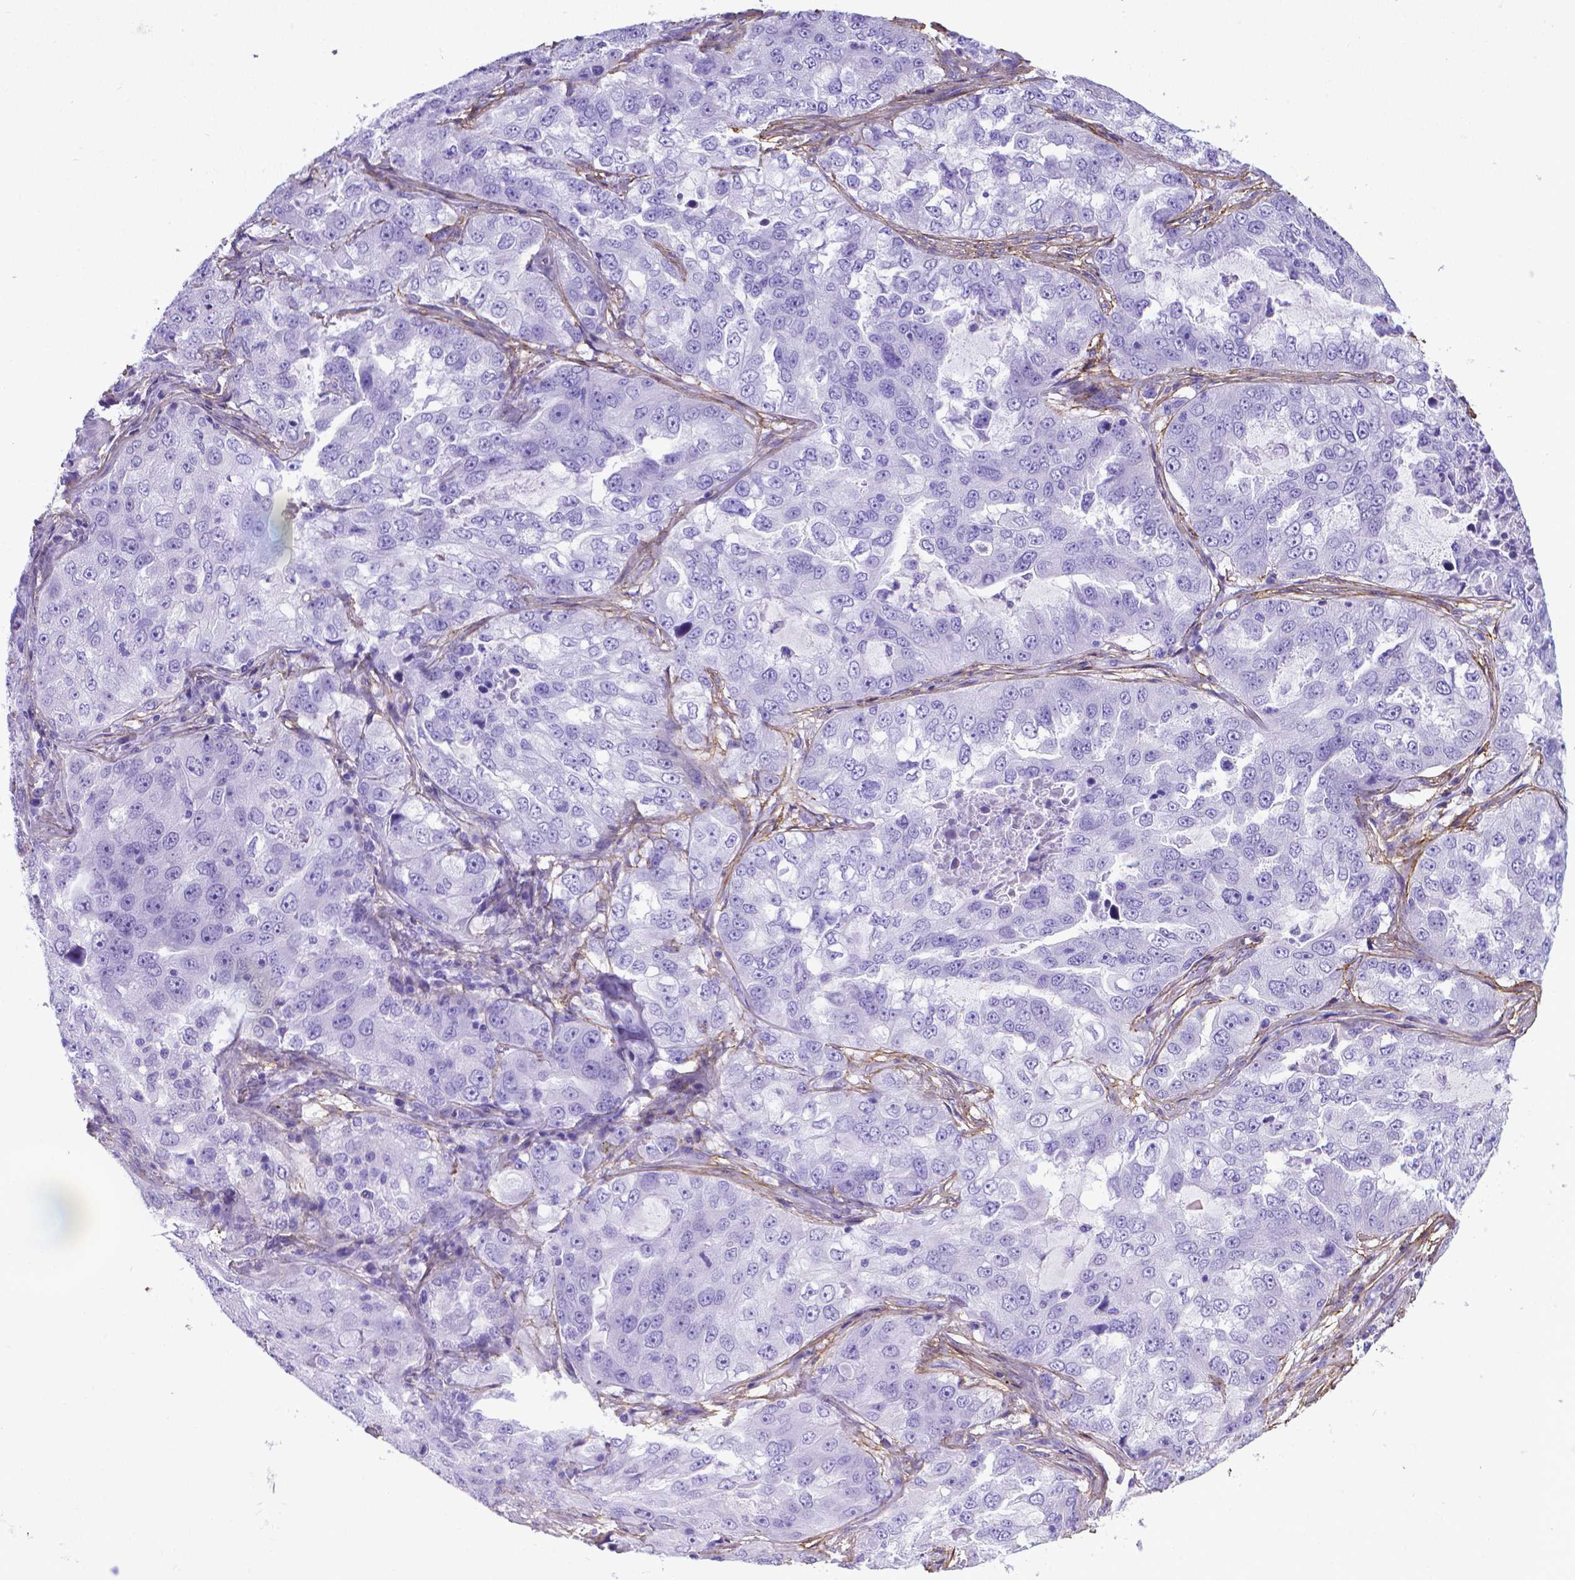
{"staining": {"intensity": "negative", "quantity": "none", "location": "none"}, "tissue": "lung cancer", "cell_type": "Tumor cells", "image_type": "cancer", "snomed": [{"axis": "morphology", "description": "Adenocarcinoma, NOS"}, {"axis": "topography", "description": "Lung"}], "caption": "IHC micrograph of human lung adenocarcinoma stained for a protein (brown), which exhibits no positivity in tumor cells.", "gene": "MFAP2", "patient": {"sex": "female", "age": 61}}